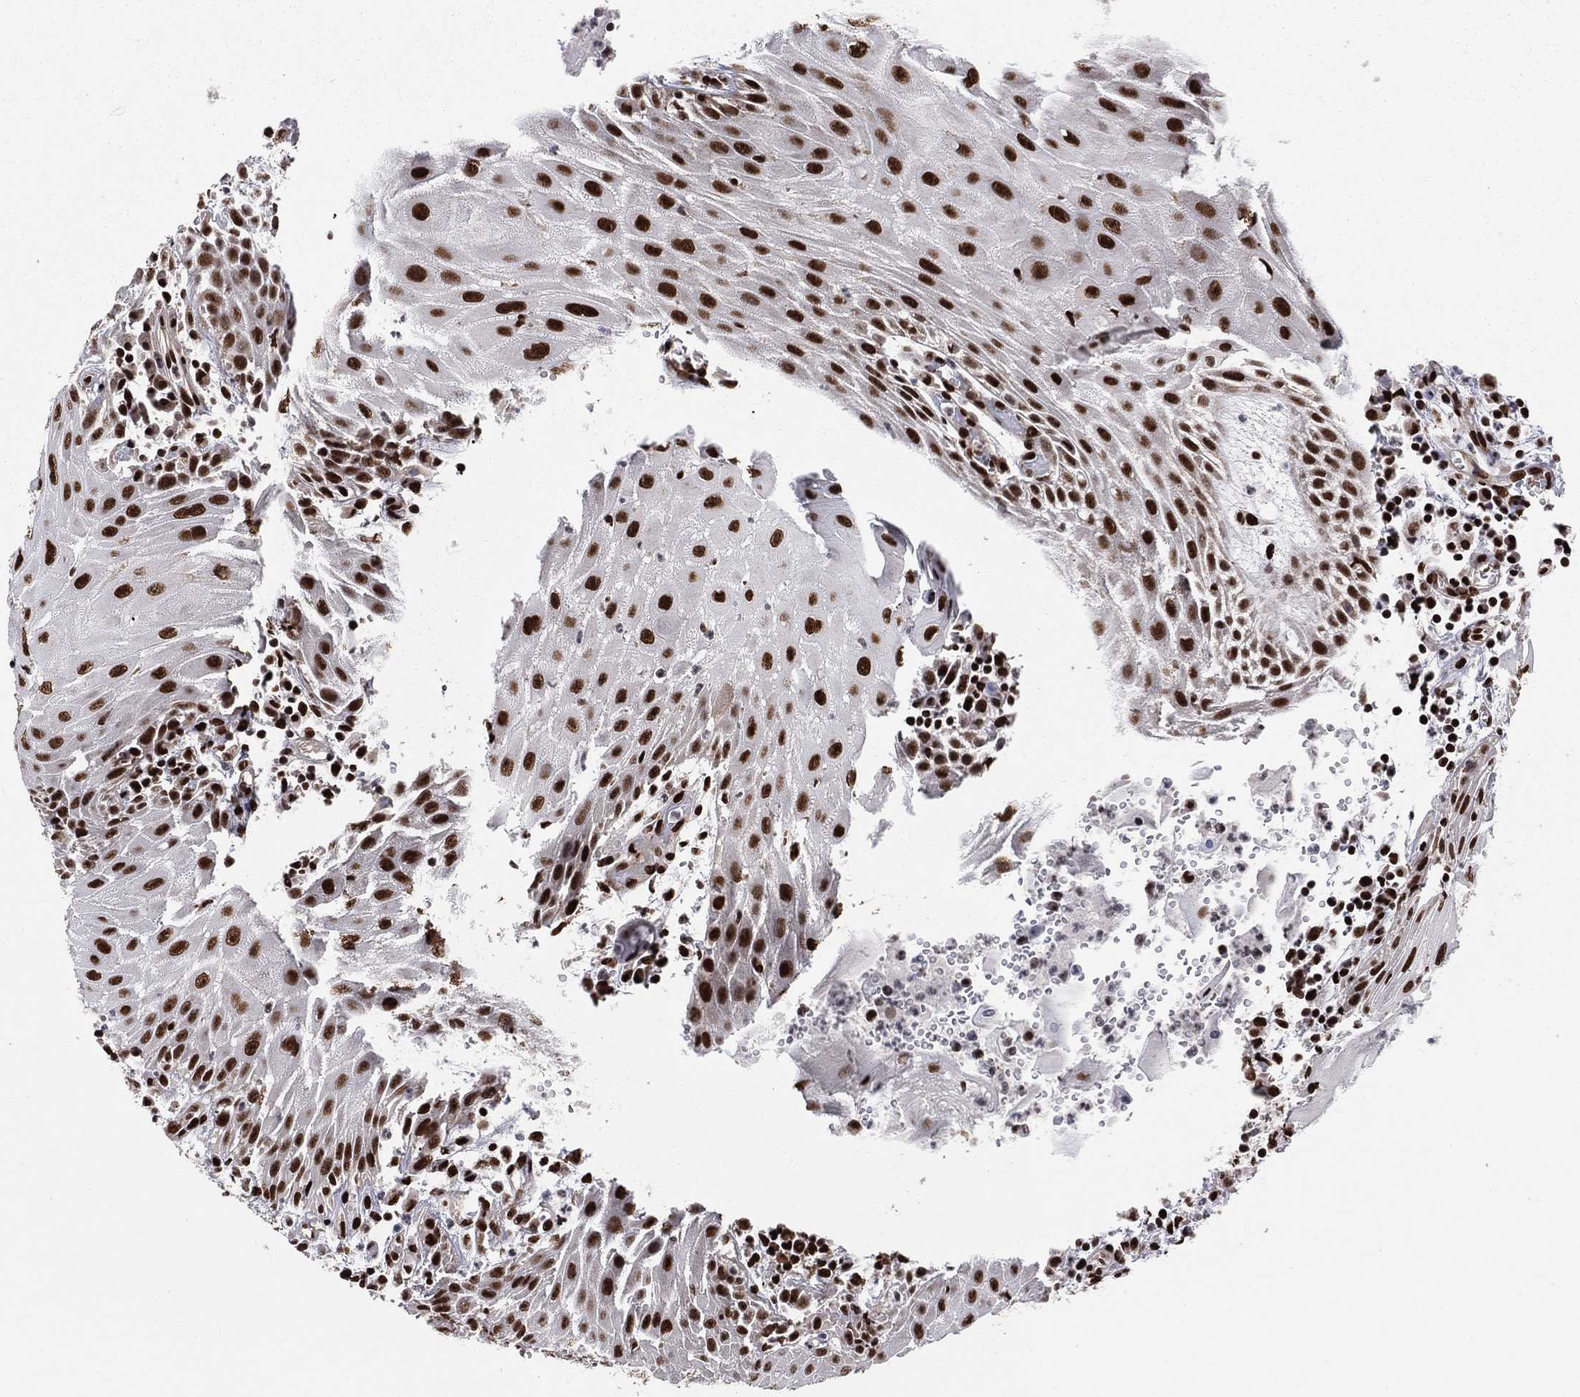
{"staining": {"intensity": "strong", "quantity": ">75%", "location": "nuclear"}, "tissue": "head and neck cancer", "cell_type": "Tumor cells", "image_type": "cancer", "snomed": [{"axis": "morphology", "description": "Squamous cell carcinoma, NOS"}, {"axis": "topography", "description": "Oral tissue"}, {"axis": "topography", "description": "Head-Neck"}], "caption": "Head and neck cancer (squamous cell carcinoma) stained for a protein demonstrates strong nuclear positivity in tumor cells.", "gene": "TP53BP1", "patient": {"sex": "male", "age": 58}}